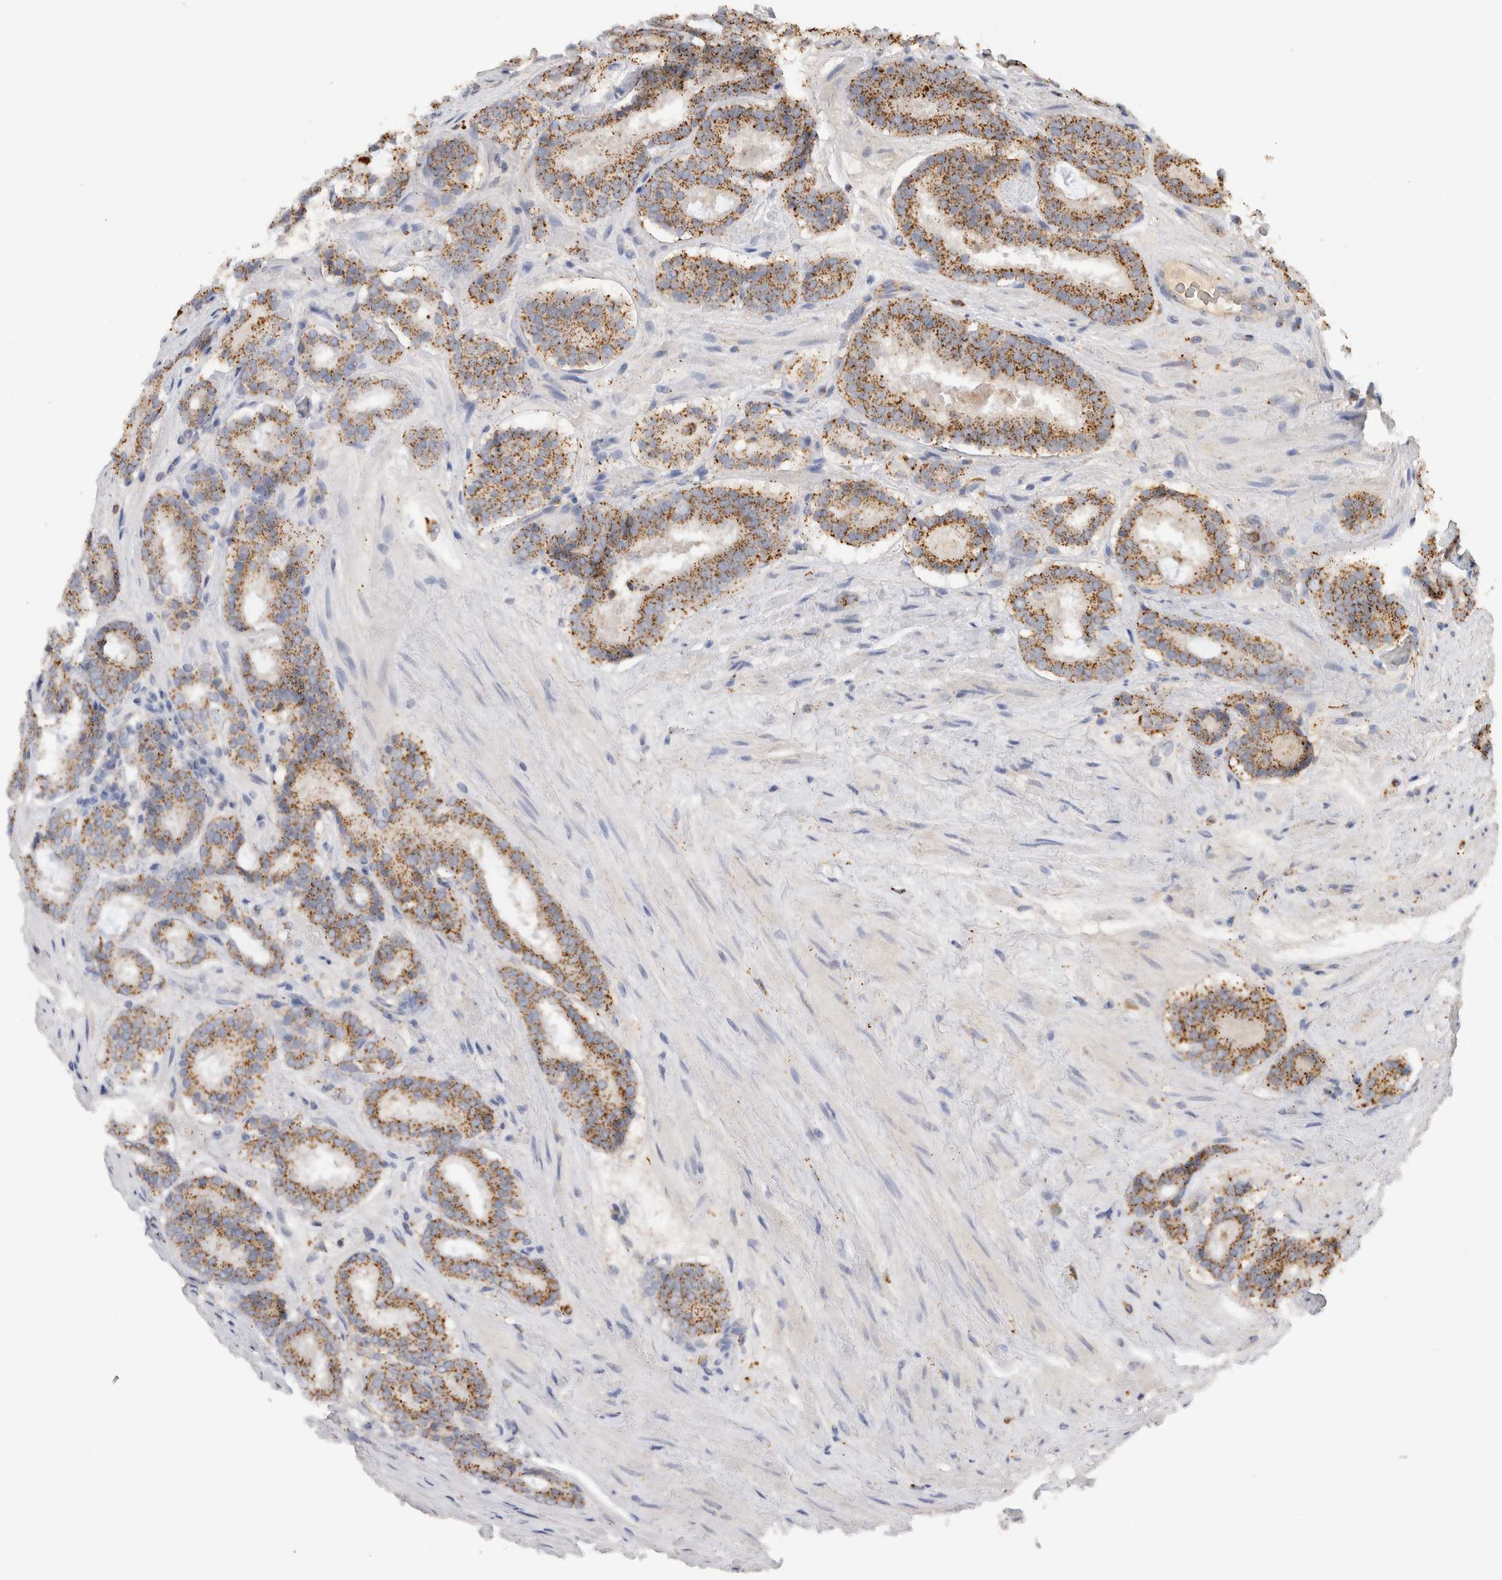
{"staining": {"intensity": "moderate", "quantity": ">75%", "location": "cytoplasmic/membranous"}, "tissue": "prostate cancer", "cell_type": "Tumor cells", "image_type": "cancer", "snomed": [{"axis": "morphology", "description": "Adenocarcinoma, Low grade"}, {"axis": "topography", "description": "Prostate"}], "caption": "IHC (DAB (3,3'-diaminobenzidine)) staining of prostate cancer reveals moderate cytoplasmic/membranous protein expression in approximately >75% of tumor cells. The staining was performed using DAB (3,3'-diaminobenzidine) to visualize the protein expression in brown, while the nuclei were stained in blue with hematoxylin (Magnification: 20x).", "gene": "GNS", "patient": {"sex": "male", "age": 69}}